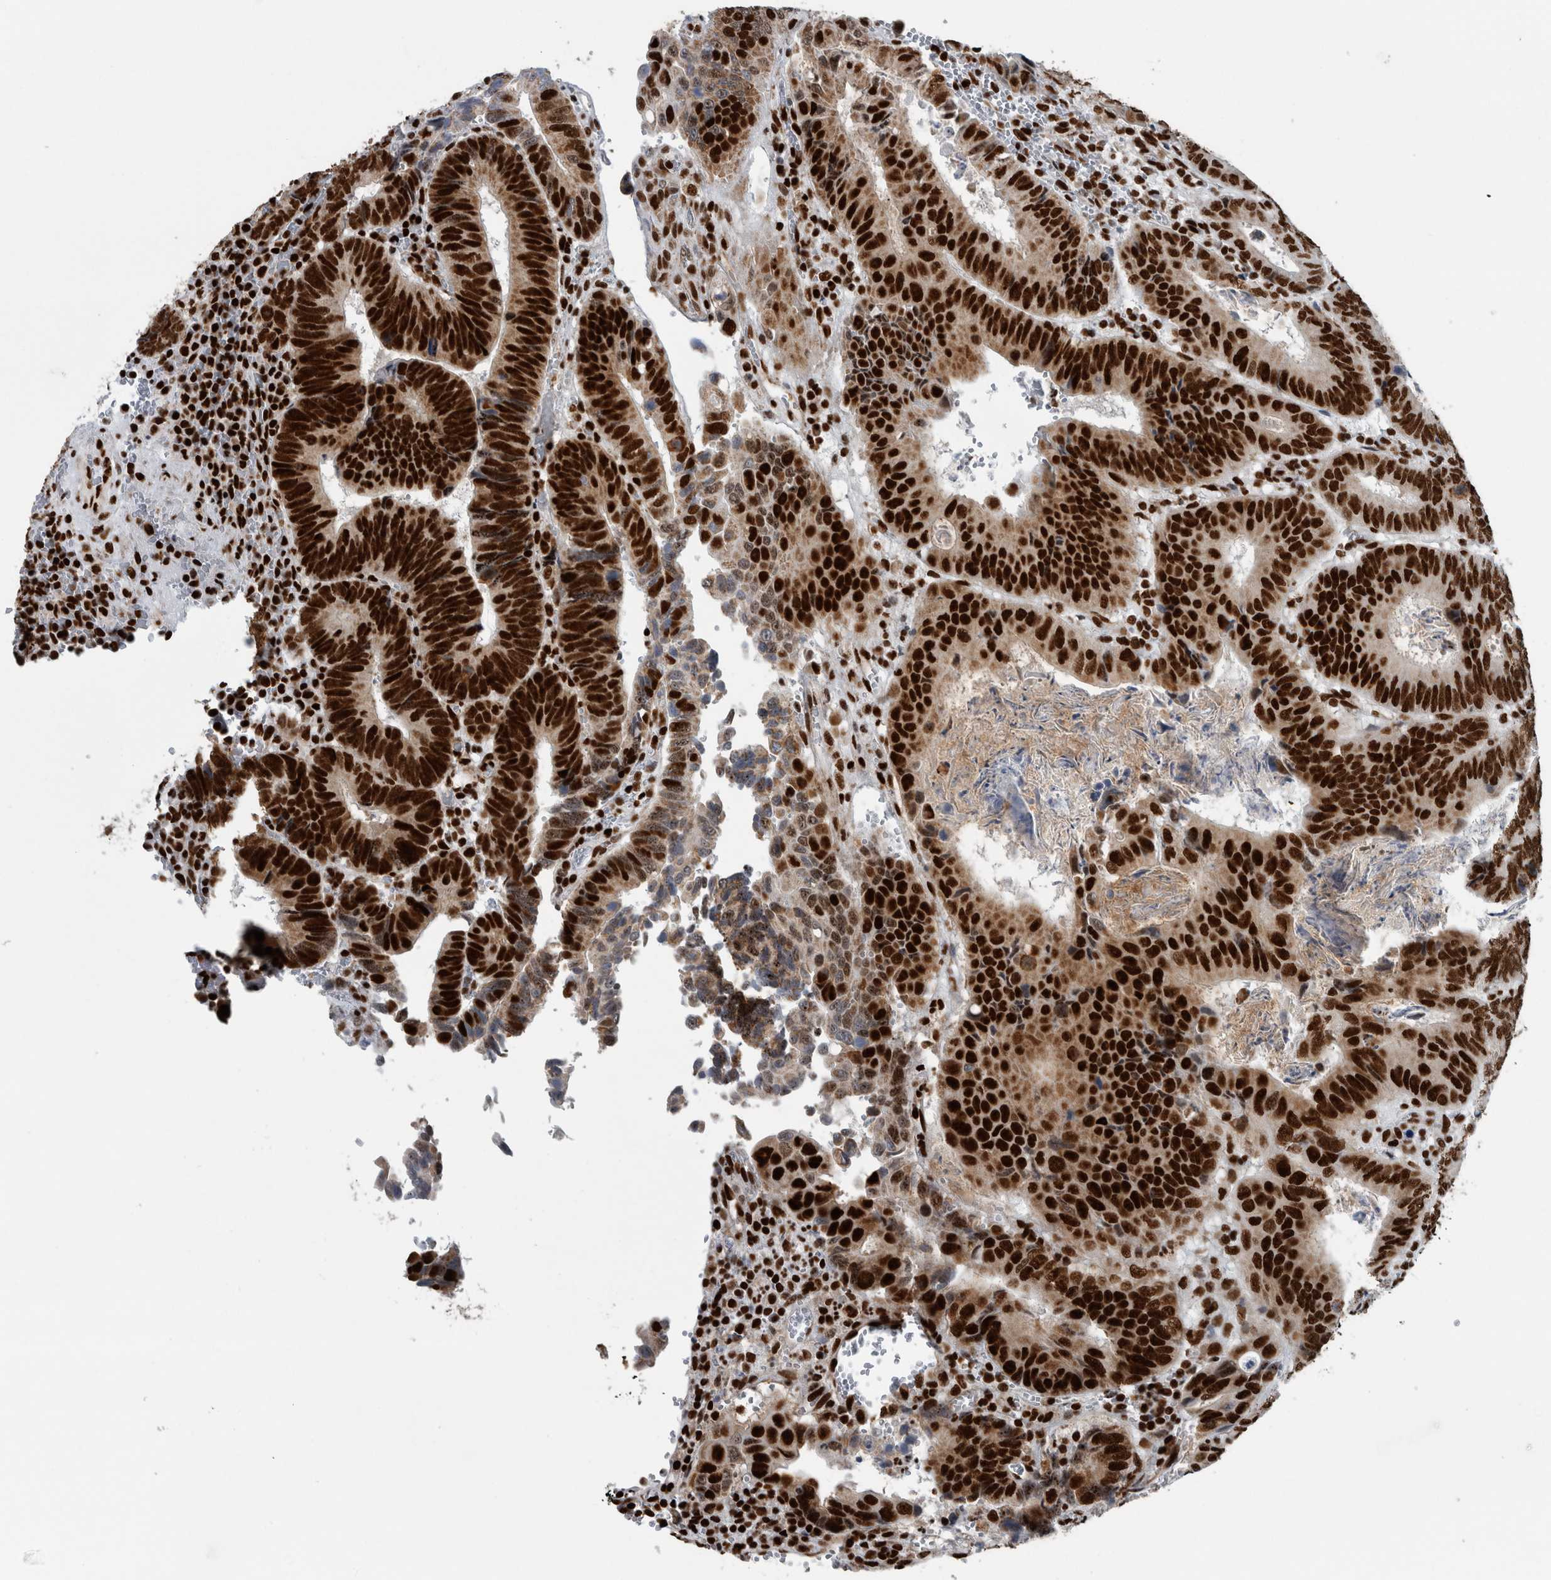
{"staining": {"intensity": "strong", "quantity": ">75%", "location": "nuclear"}, "tissue": "colorectal cancer", "cell_type": "Tumor cells", "image_type": "cancer", "snomed": [{"axis": "morphology", "description": "Inflammation, NOS"}, {"axis": "morphology", "description": "Adenocarcinoma, NOS"}, {"axis": "topography", "description": "Colon"}], "caption": "Colorectal cancer stained with DAB immunohistochemistry (IHC) reveals high levels of strong nuclear positivity in about >75% of tumor cells. (DAB (3,3'-diaminobenzidine) IHC, brown staining for protein, blue staining for nuclei).", "gene": "DNMT3A", "patient": {"sex": "male", "age": 72}}